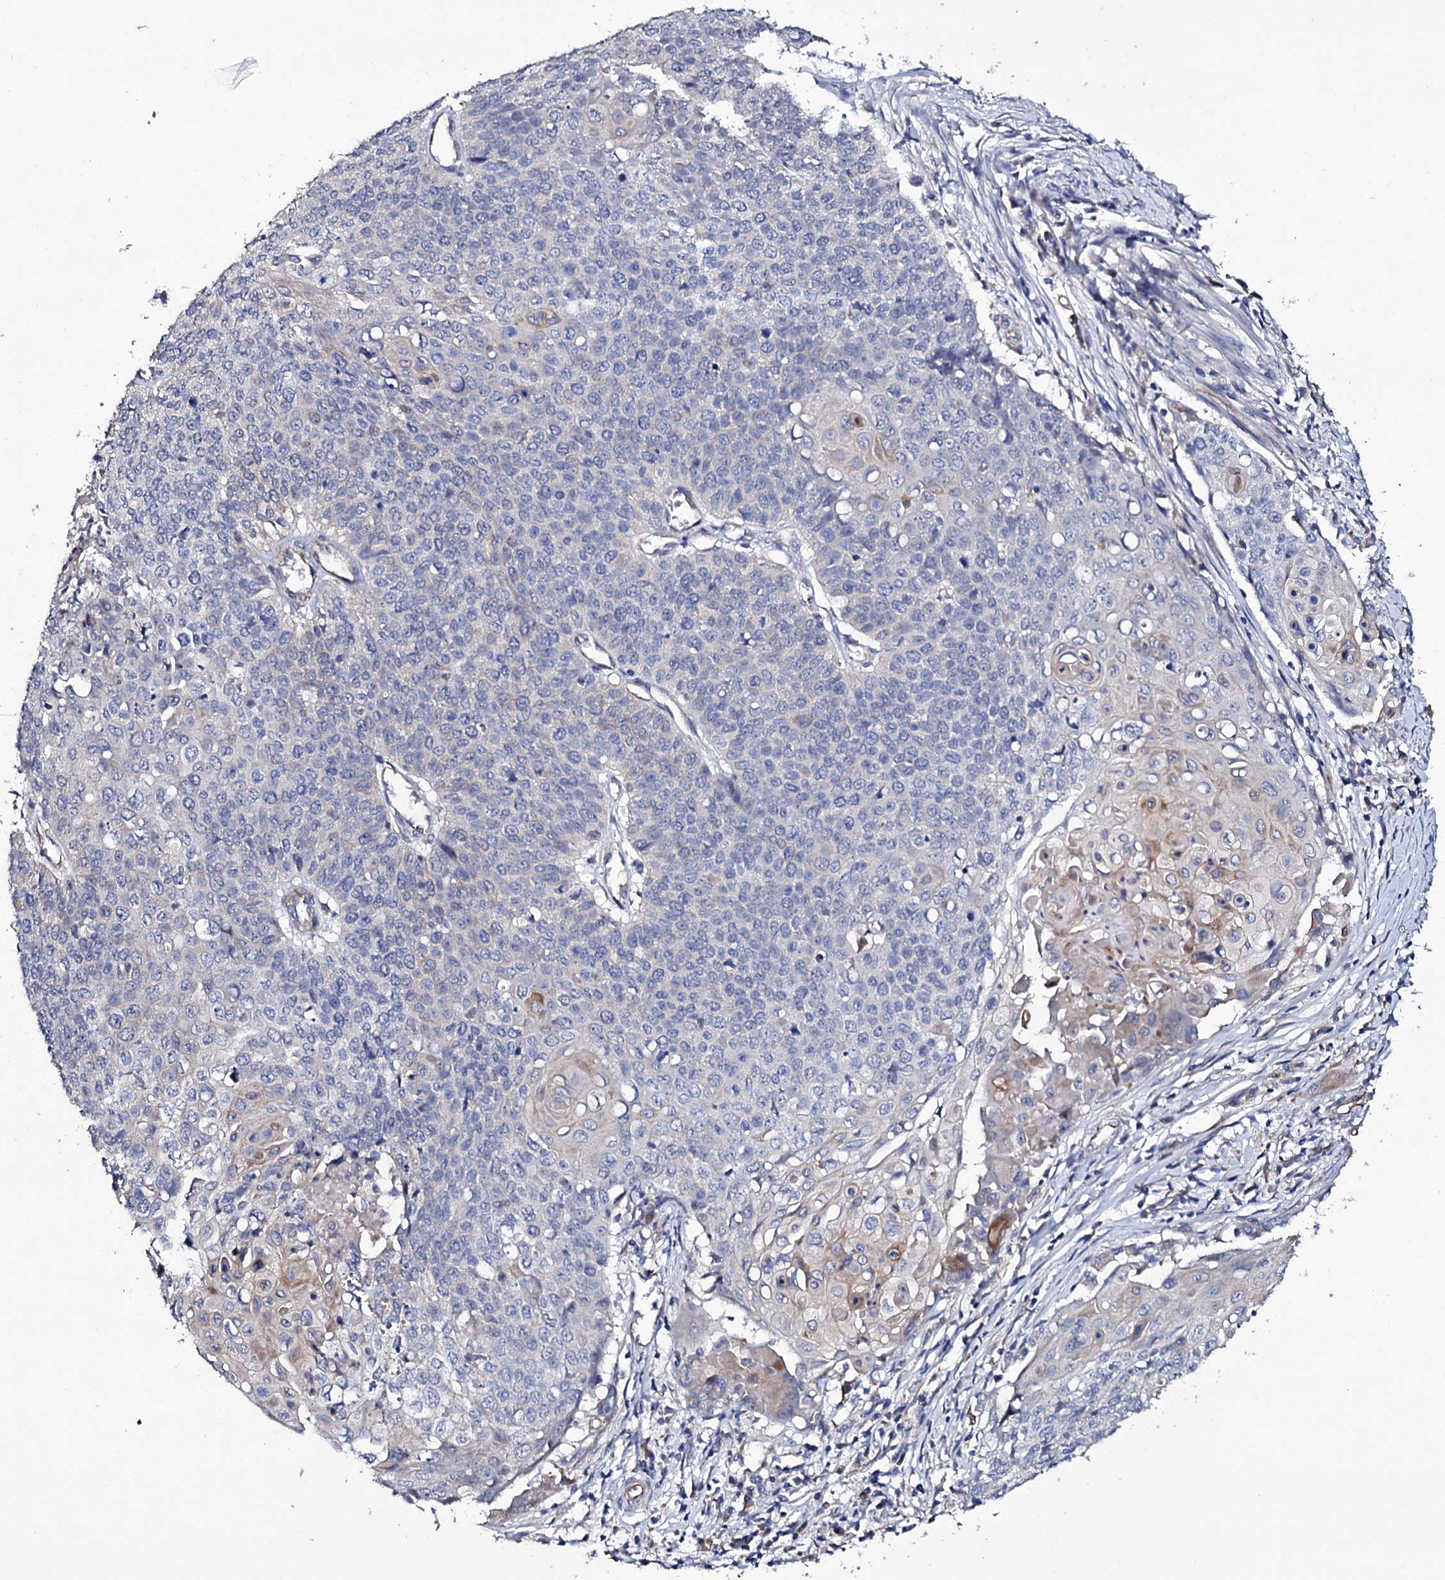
{"staining": {"intensity": "negative", "quantity": "none", "location": "none"}, "tissue": "cervical cancer", "cell_type": "Tumor cells", "image_type": "cancer", "snomed": [{"axis": "morphology", "description": "Squamous cell carcinoma, NOS"}, {"axis": "topography", "description": "Cervix"}], "caption": "Micrograph shows no significant protein expression in tumor cells of cervical squamous cell carcinoma.", "gene": "BCL2L14", "patient": {"sex": "female", "age": 39}}